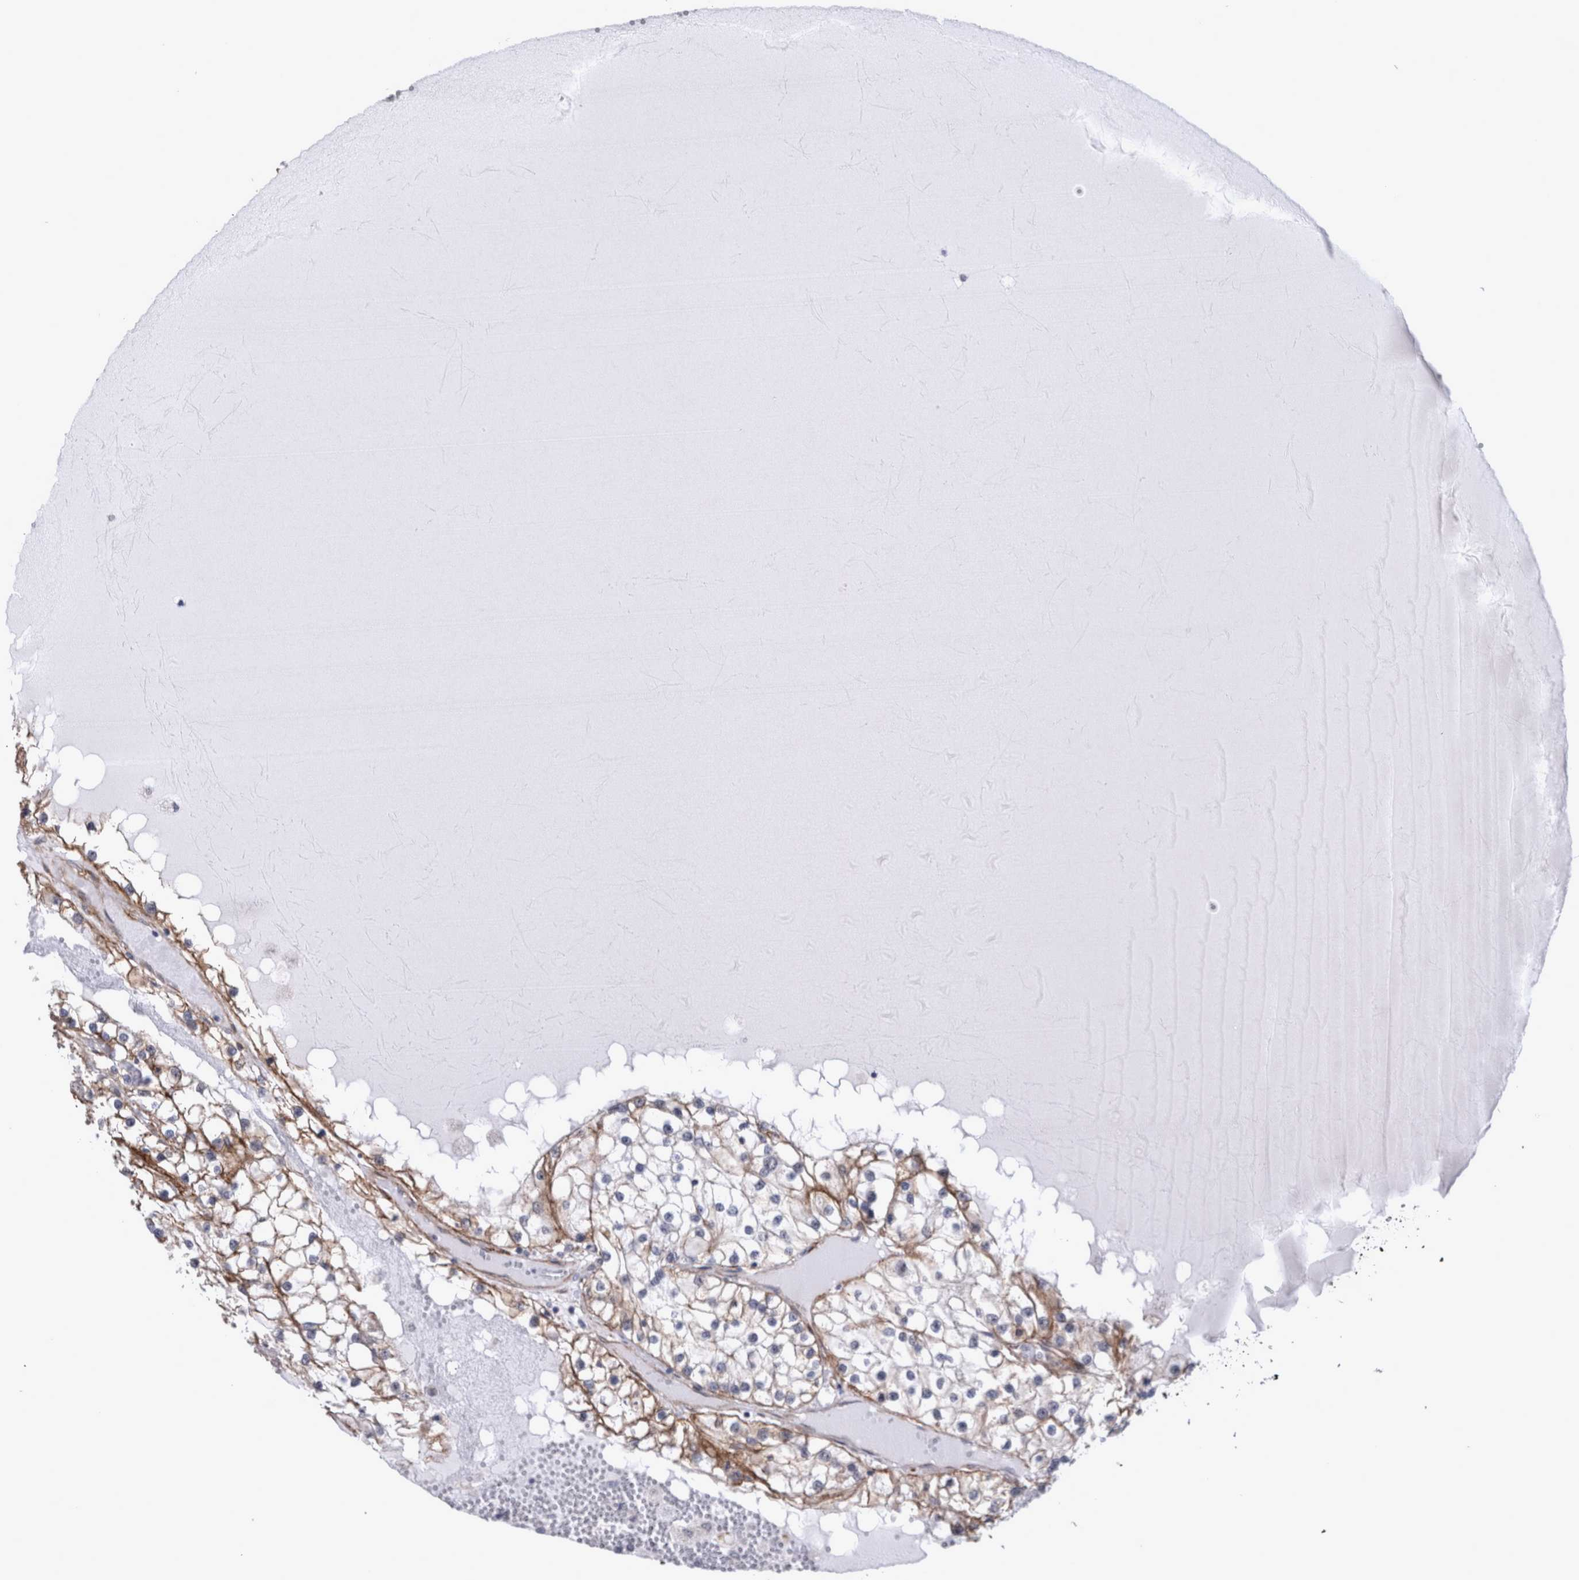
{"staining": {"intensity": "moderate", "quantity": "25%-75%", "location": "cytoplasmic/membranous"}, "tissue": "renal cancer", "cell_type": "Tumor cells", "image_type": "cancer", "snomed": [{"axis": "morphology", "description": "Adenocarcinoma, NOS"}, {"axis": "topography", "description": "Kidney"}], "caption": "Immunohistochemical staining of renal cancer demonstrates moderate cytoplasmic/membranous protein expression in approximately 25%-75% of tumor cells. Nuclei are stained in blue.", "gene": "DDX6", "patient": {"sex": "male", "age": 68}}